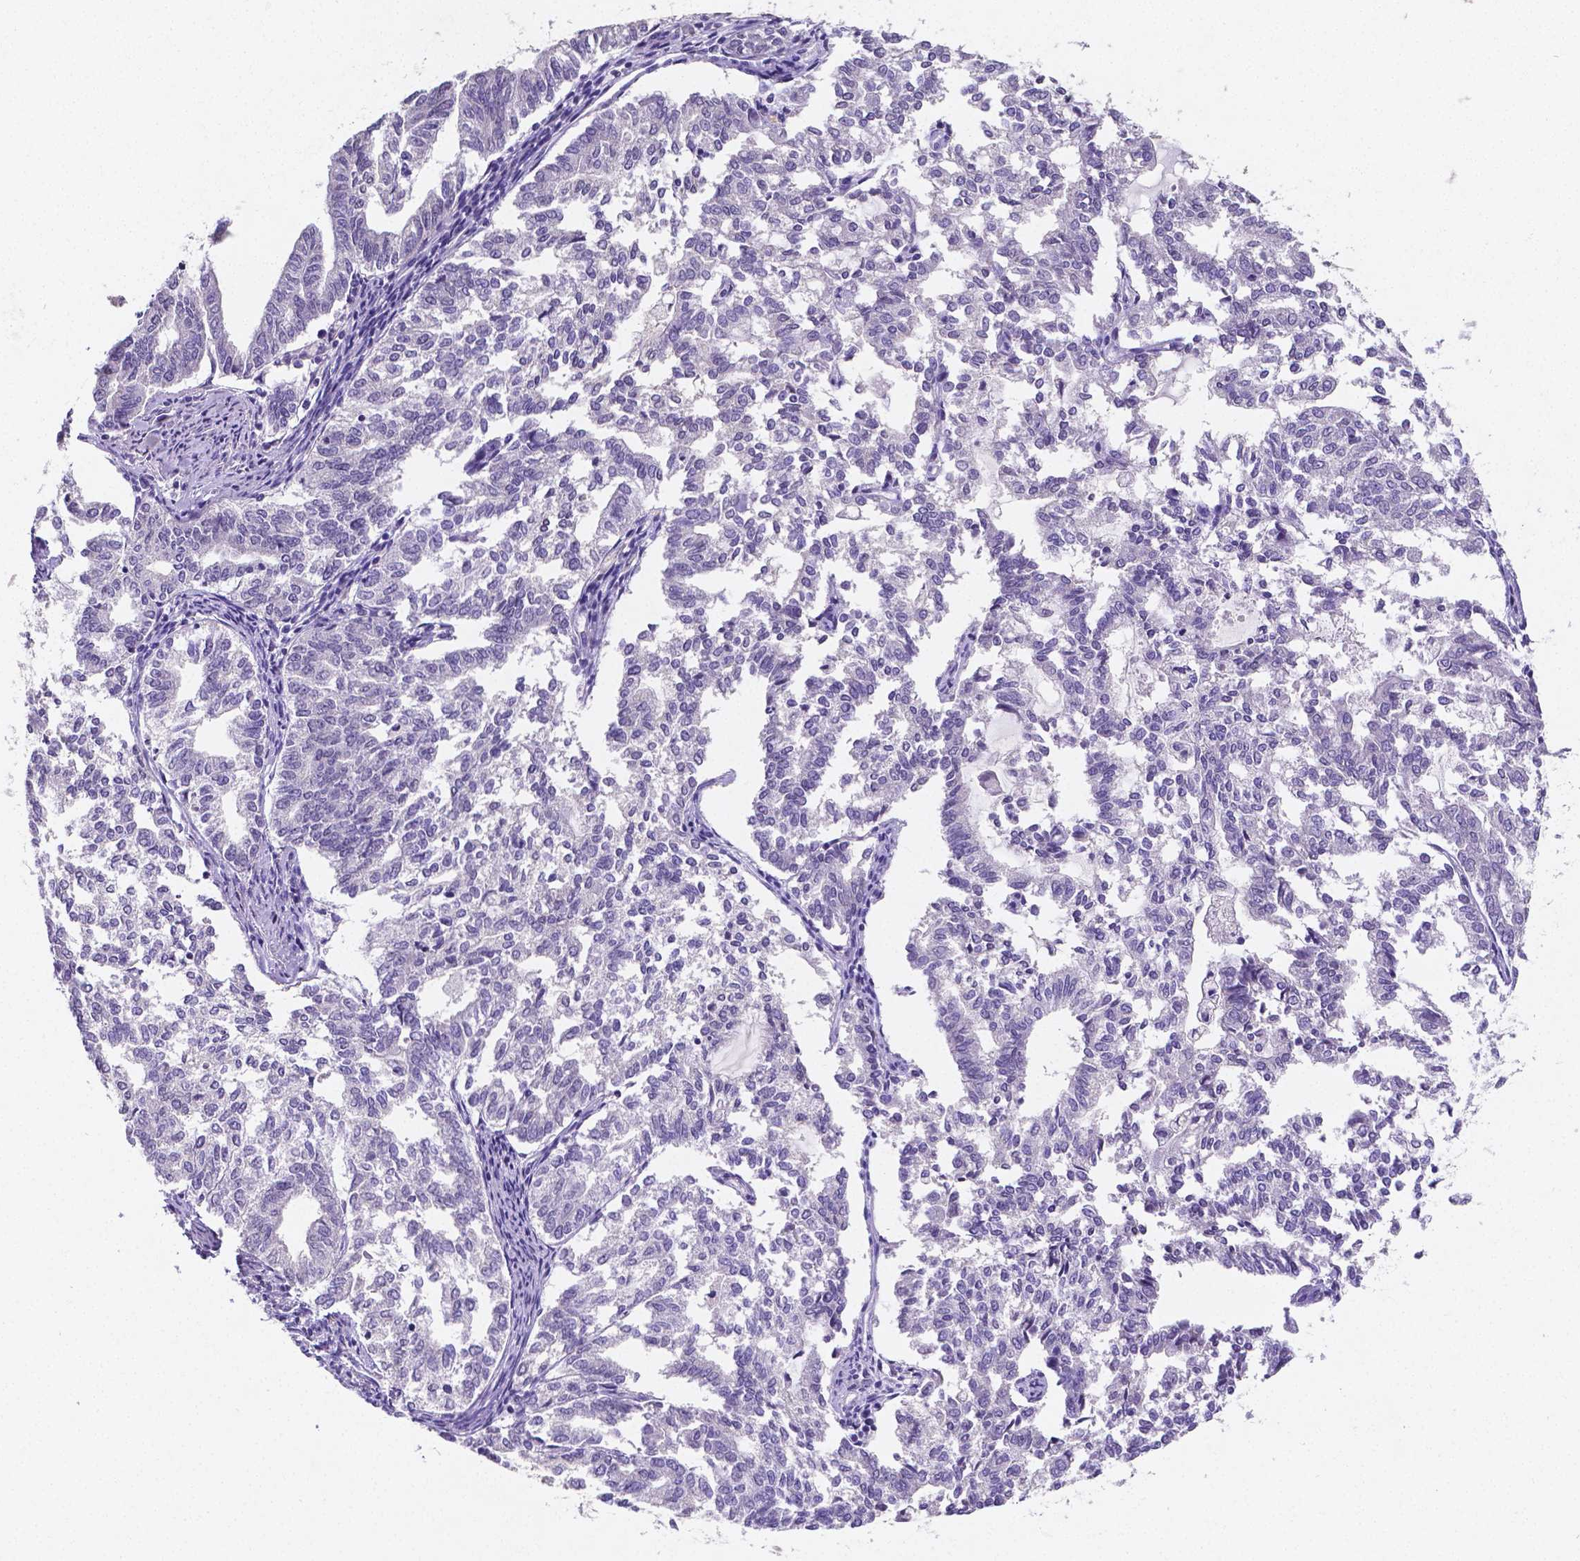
{"staining": {"intensity": "negative", "quantity": "none", "location": "none"}, "tissue": "endometrial cancer", "cell_type": "Tumor cells", "image_type": "cancer", "snomed": [{"axis": "morphology", "description": "Adenocarcinoma, NOS"}, {"axis": "topography", "description": "Endometrium"}], "caption": "Immunohistochemistry (IHC) micrograph of neoplastic tissue: human adenocarcinoma (endometrial) stained with DAB (3,3'-diaminobenzidine) reveals no significant protein staining in tumor cells. (DAB IHC visualized using brightfield microscopy, high magnification).", "gene": "SATB2", "patient": {"sex": "female", "age": 79}}